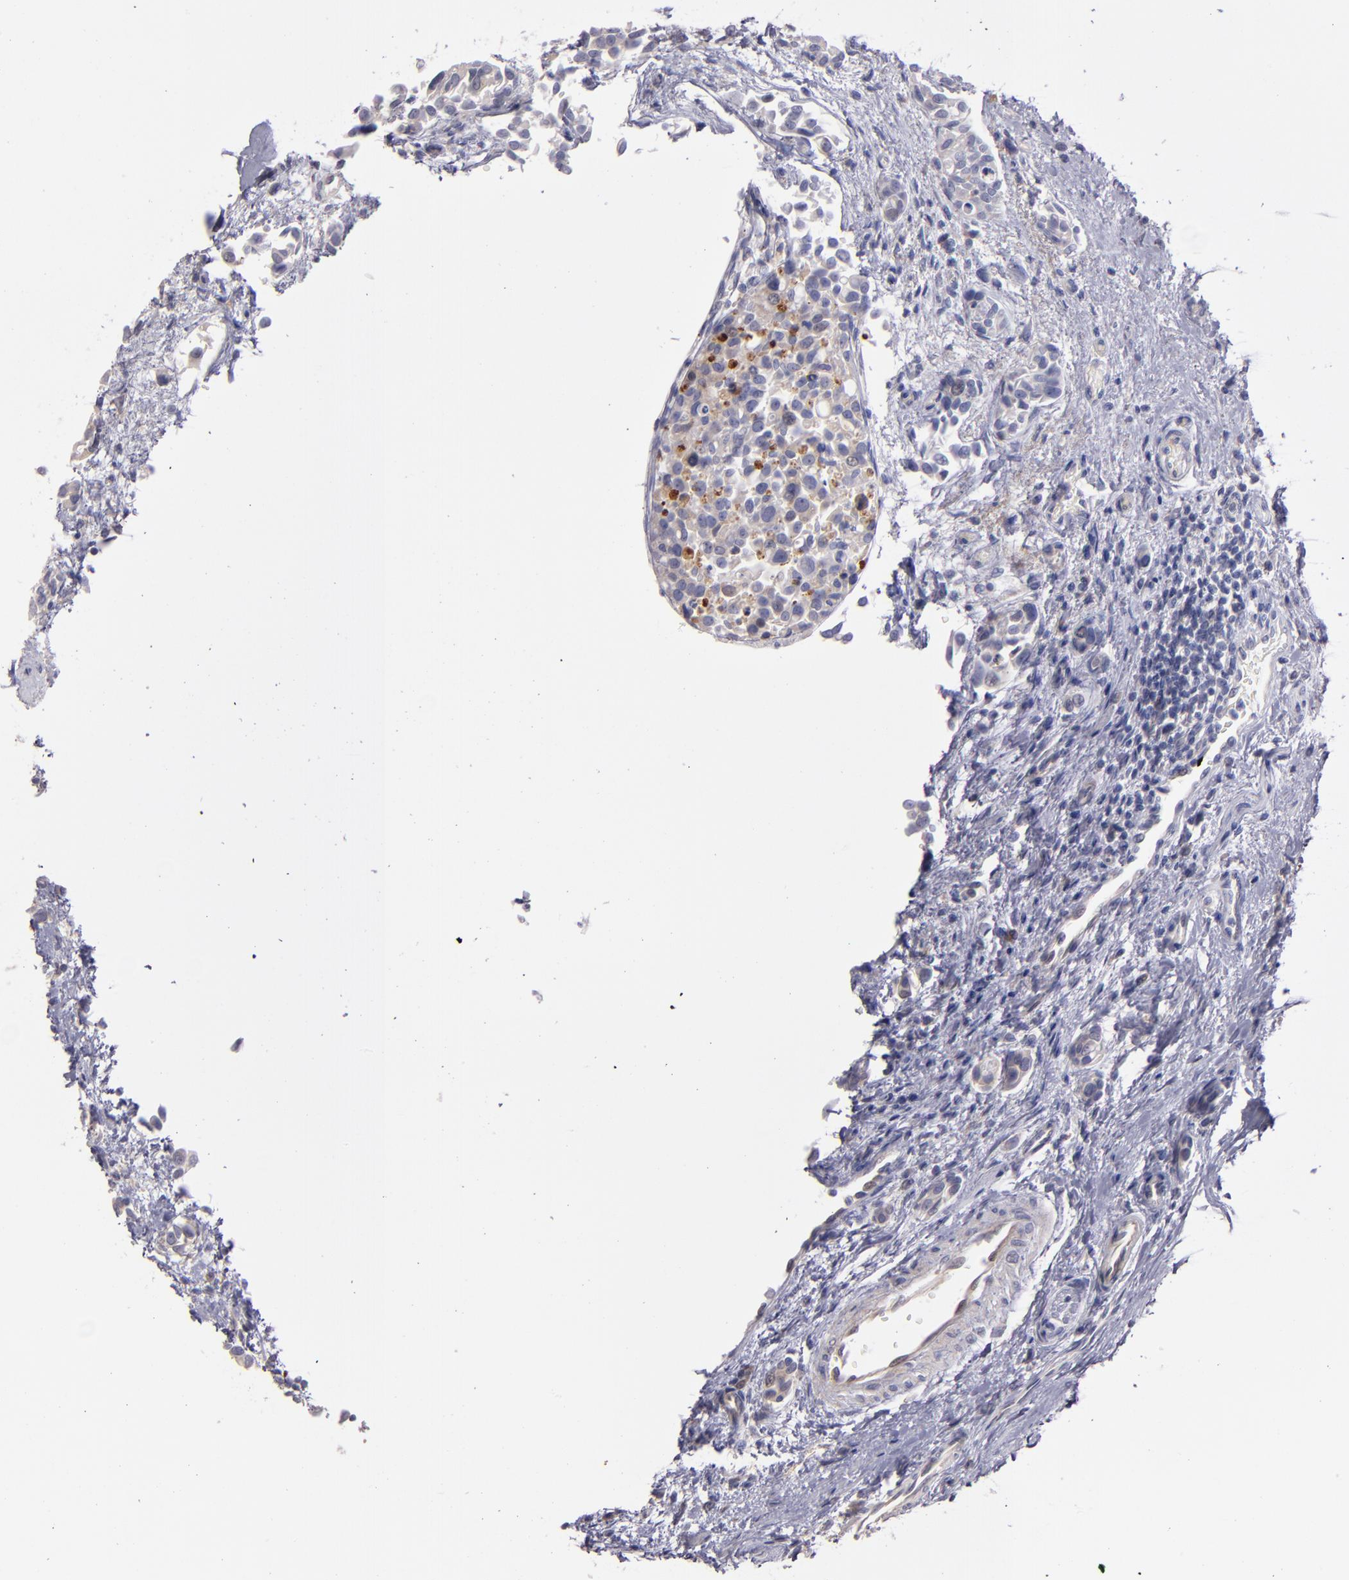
{"staining": {"intensity": "weak", "quantity": ">75%", "location": "cytoplasmic/membranous"}, "tissue": "urothelial cancer", "cell_type": "Tumor cells", "image_type": "cancer", "snomed": [{"axis": "morphology", "description": "Urothelial carcinoma, High grade"}, {"axis": "topography", "description": "Urinary bladder"}], "caption": "High-grade urothelial carcinoma was stained to show a protein in brown. There is low levels of weak cytoplasmic/membranous staining in approximately >75% of tumor cells. The protein is stained brown, and the nuclei are stained in blue (DAB IHC with brightfield microscopy, high magnification).", "gene": "IFIH1", "patient": {"sex": "male", "age": 78}}